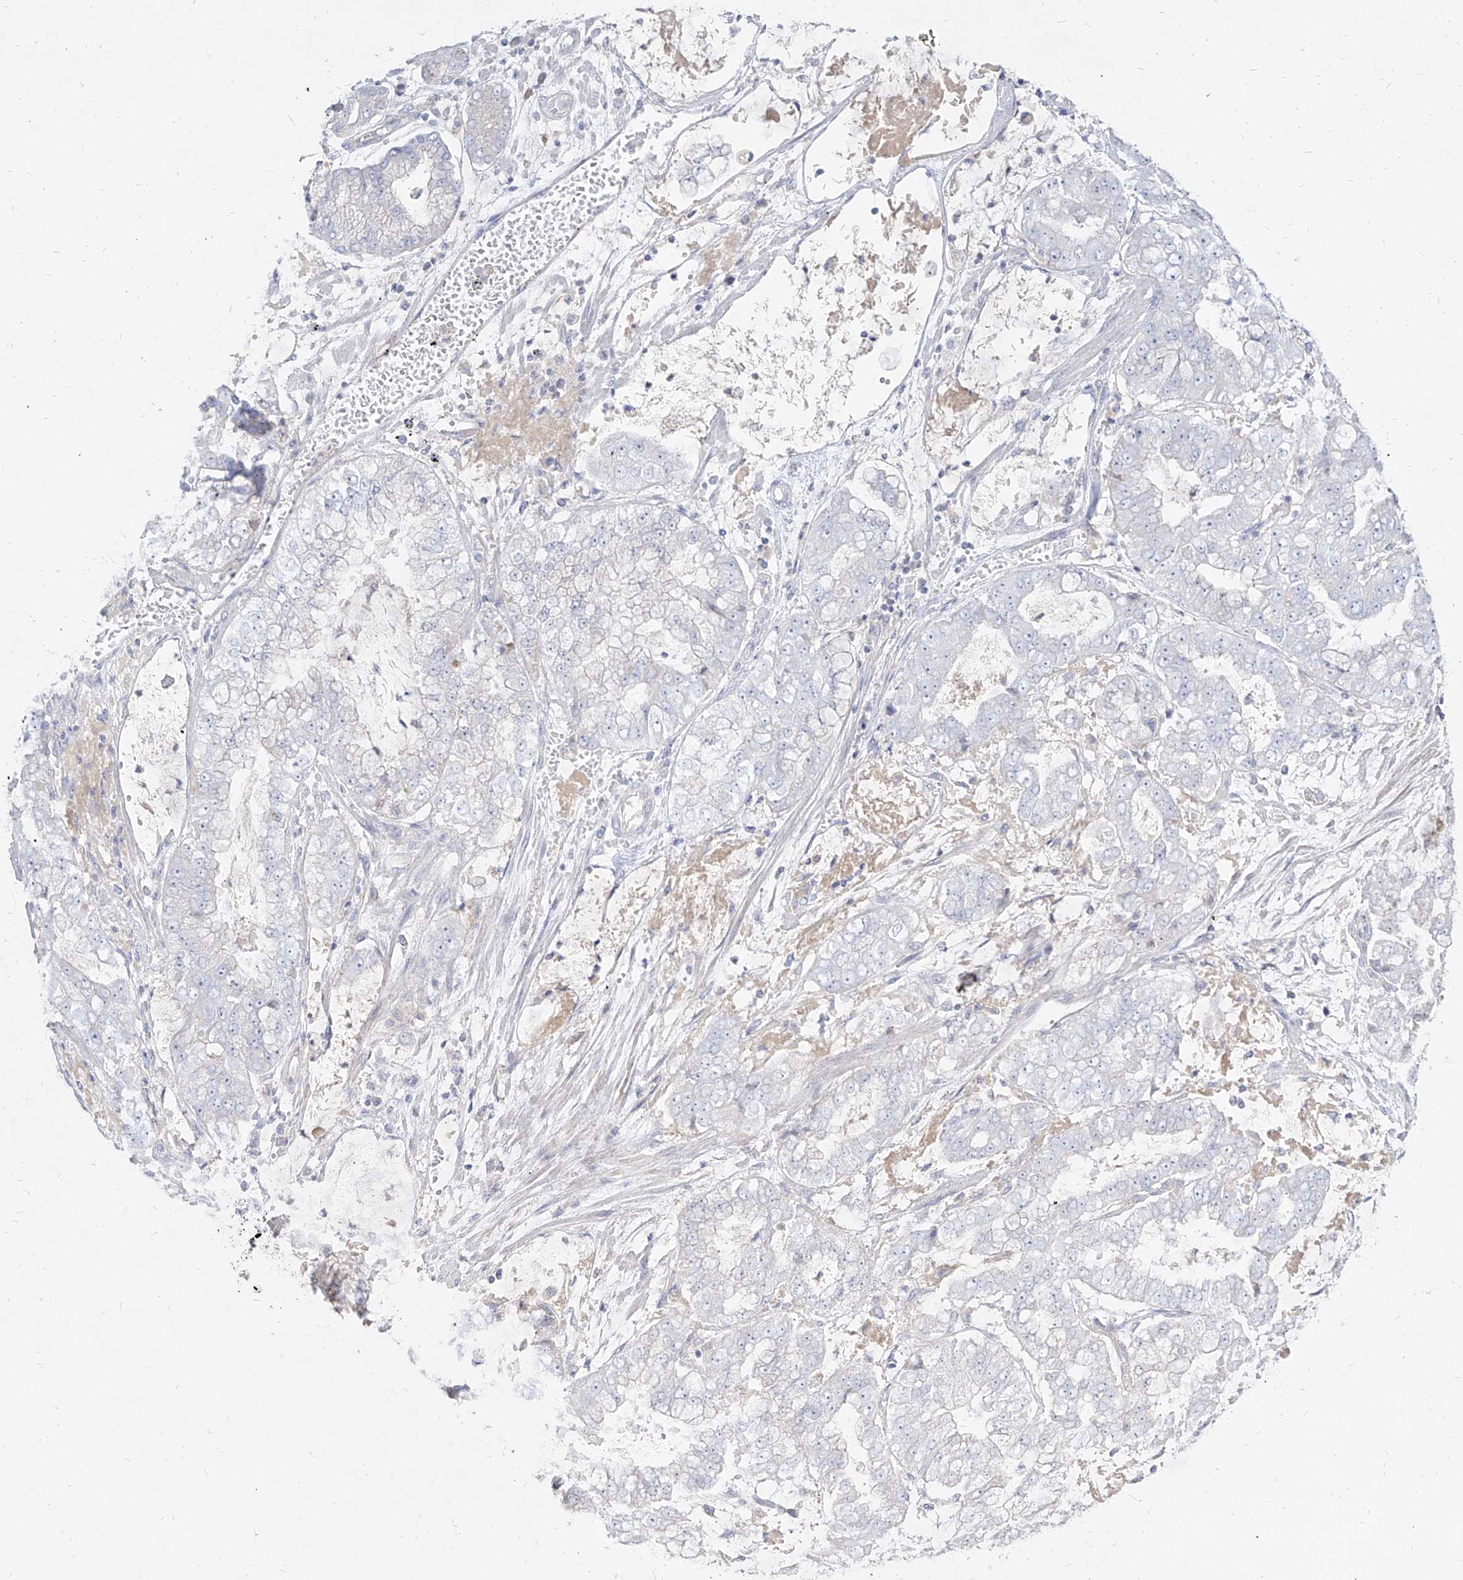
{"staining": {"intensity": "negative", "quantity": "none", "location": "none"}, "tissue": "stomach cancer", "cell_type": "Tumor cells", "image_type": "cancer", "snomed": [{"axis": "morphology", "description": "Adenocarcinoma, NOS"}, {"axis": "topography", "description": "Stomach"}], "caption": "Immunohistochemistry (IHC) photomicrograph of stomach cancer (adenocarcinoma) stained for a protein (brown), which reveals no positivity in tumor cells. (Brightfield microscopy of DAB (3,3'-diaminobenzidine) IHC at high magnification).", "gene": "RBFOX3", "patient": {"sex": "male", "age": 76}}